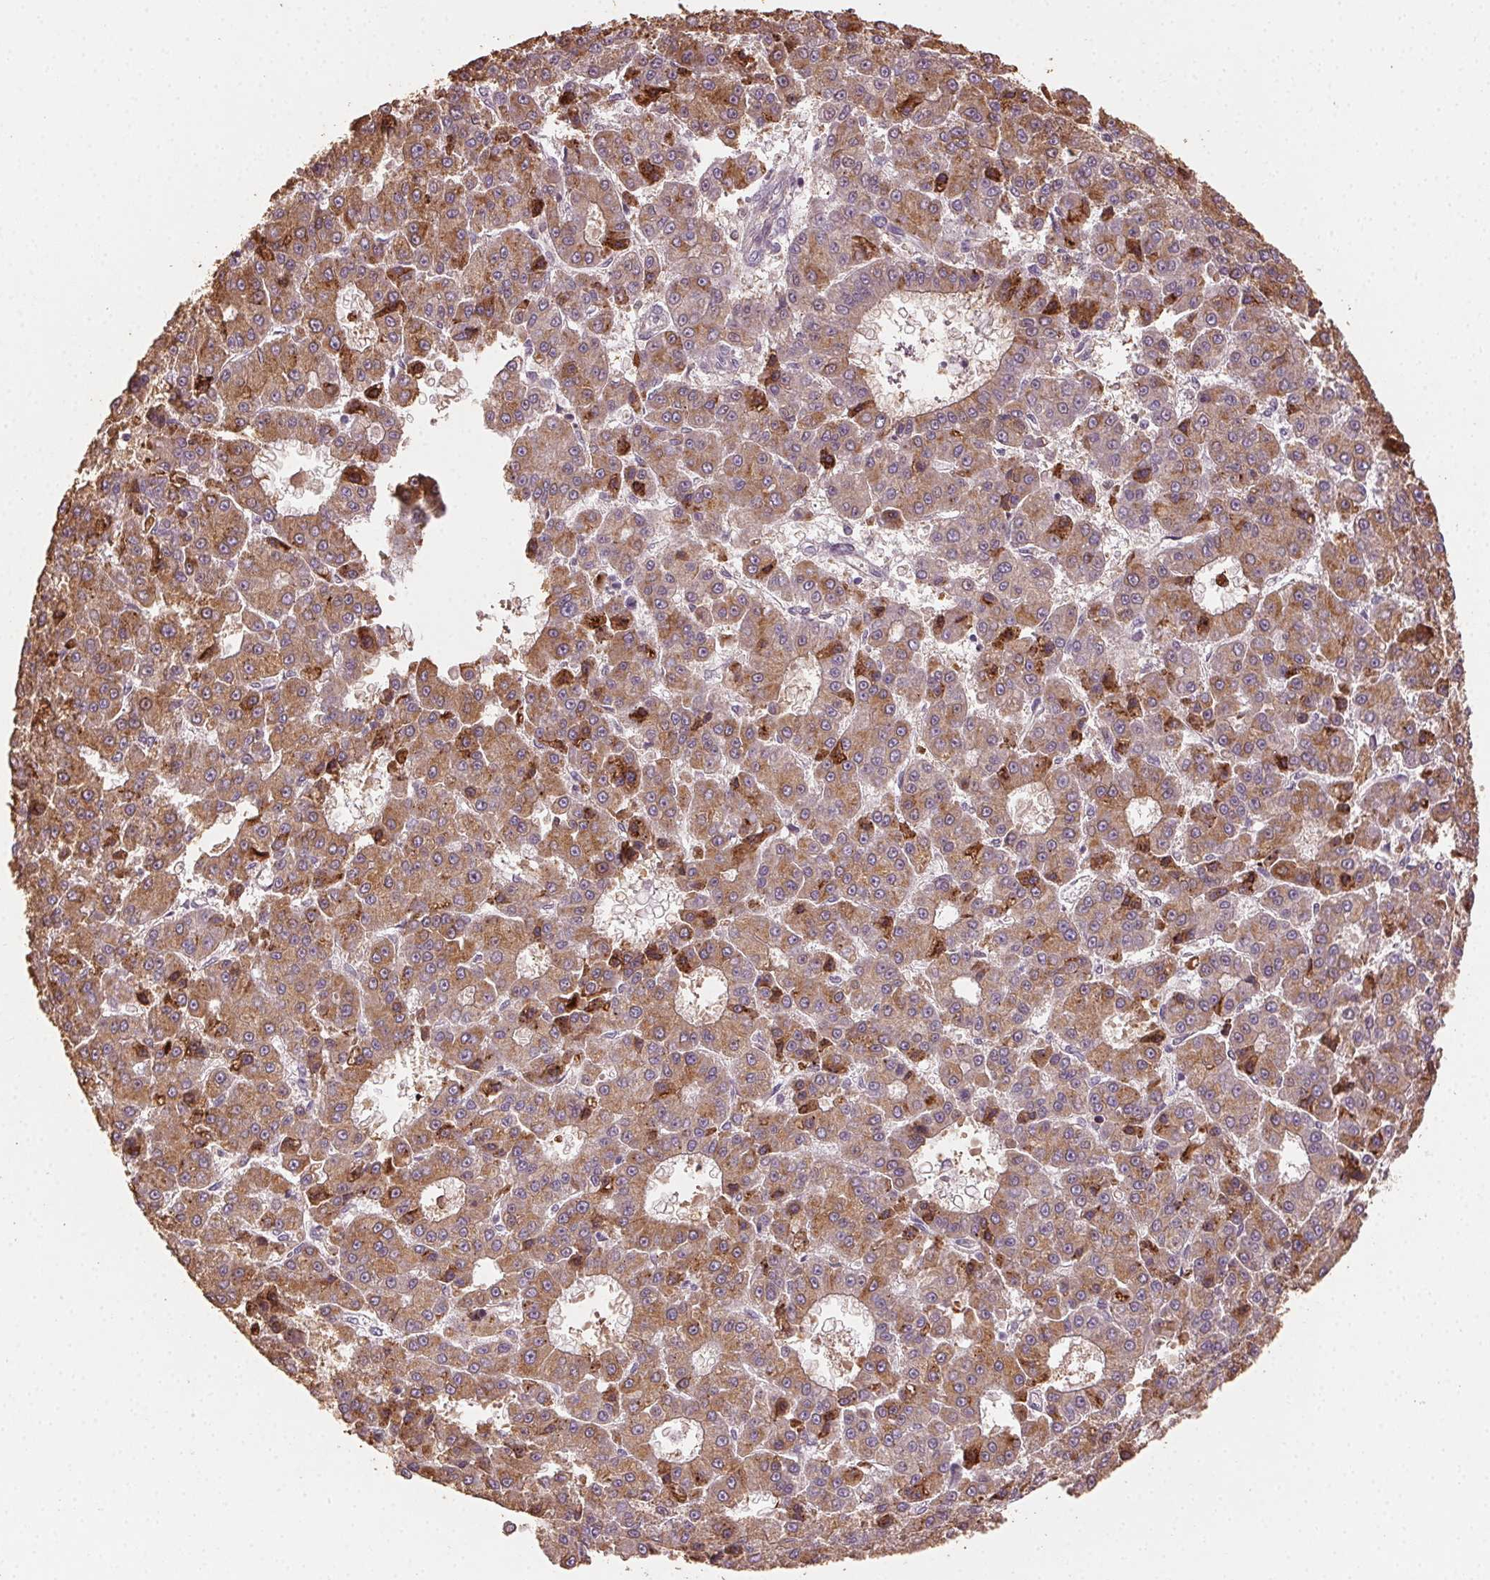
{"staining": {"intensity": "moderate", "quantity": ">75%", "location": "cytoplasmic/membranous"}, "tissue": "liver cancer", "cell_type": "Tumor cells", "image_type": "cancer", "snomed": [{"axis": "morphology", "description": "Carcinoma, Hepatocellular, NOS"}, {"axis": "topography", "description": "Liver"}], "caption": "An IHC image of tumor tissue is shown. Protein staining in brown shows moderate cytoplasmic/membranous positivity in liver cancer (hepatocellular carcinoma) within tumor cells.", "gene": "TUB", "patient": {"sex": "male", "age": 70}}